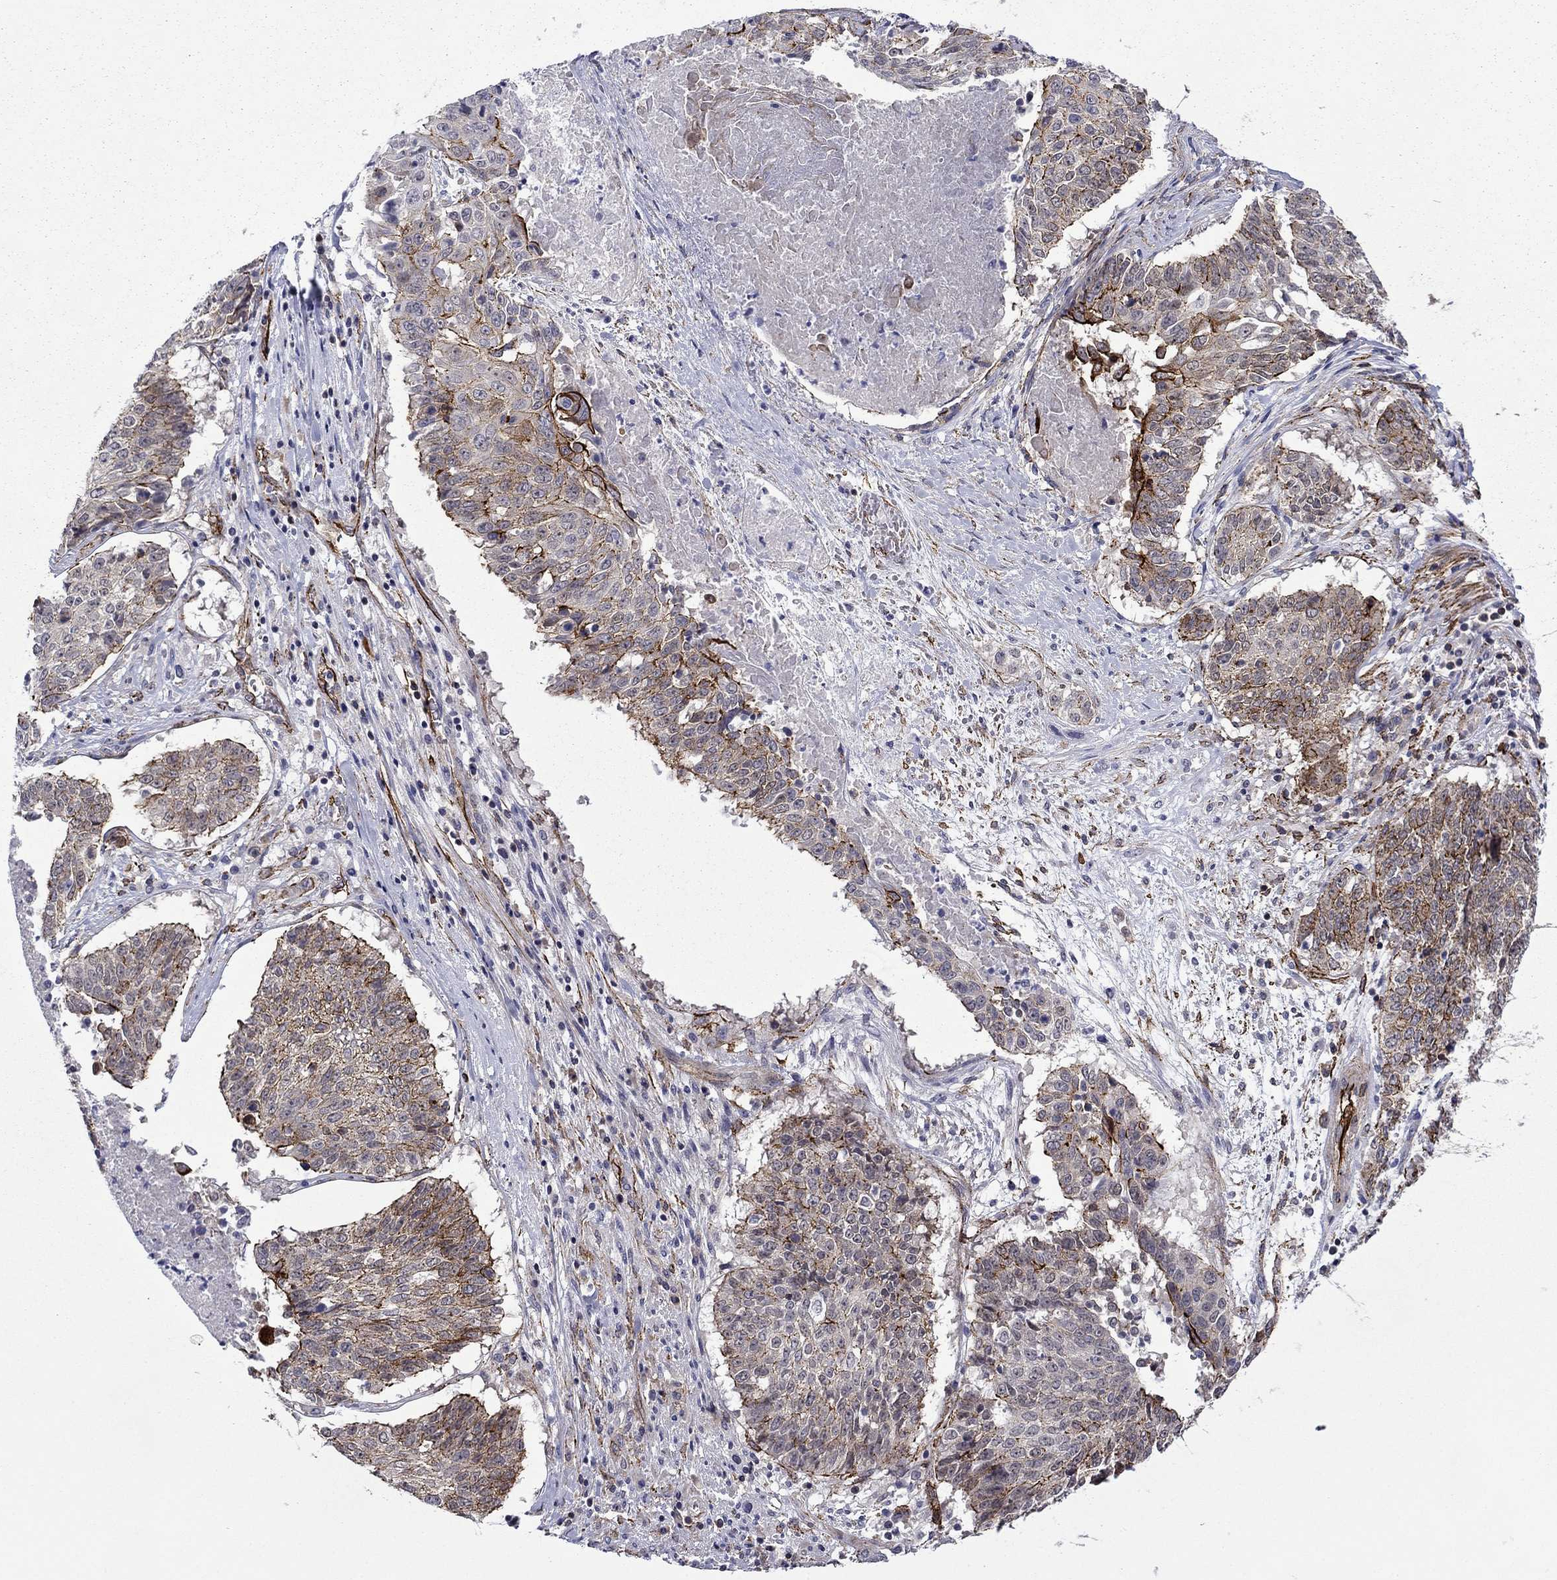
{"staining": {"intensity": "strong", "quantity": "<25%", "location": "cytoplasmic/membranous"}, "tissue": "lung cancer", "cell_type": "Tumor cells", "image_type": "cancer", "snomed": [{"axis": "morphology", "description": "Squamous cell carcinoma, NOS"}, {"axis": "topography", "description": "Lung"}], "caption": "Immunohistochemistry (IHC) image of neoplastic tissue: human lung cancer (squamous cell carcinoma) stained using IHC reveals medium levels of strong protein expression localized specifically in the cytoplasmic/membranous of tumor cells, appearing as a cytoplasmic/membranous brown color.", "gene": "LMO7", "patient": {"sex": "male", "age": 64}}